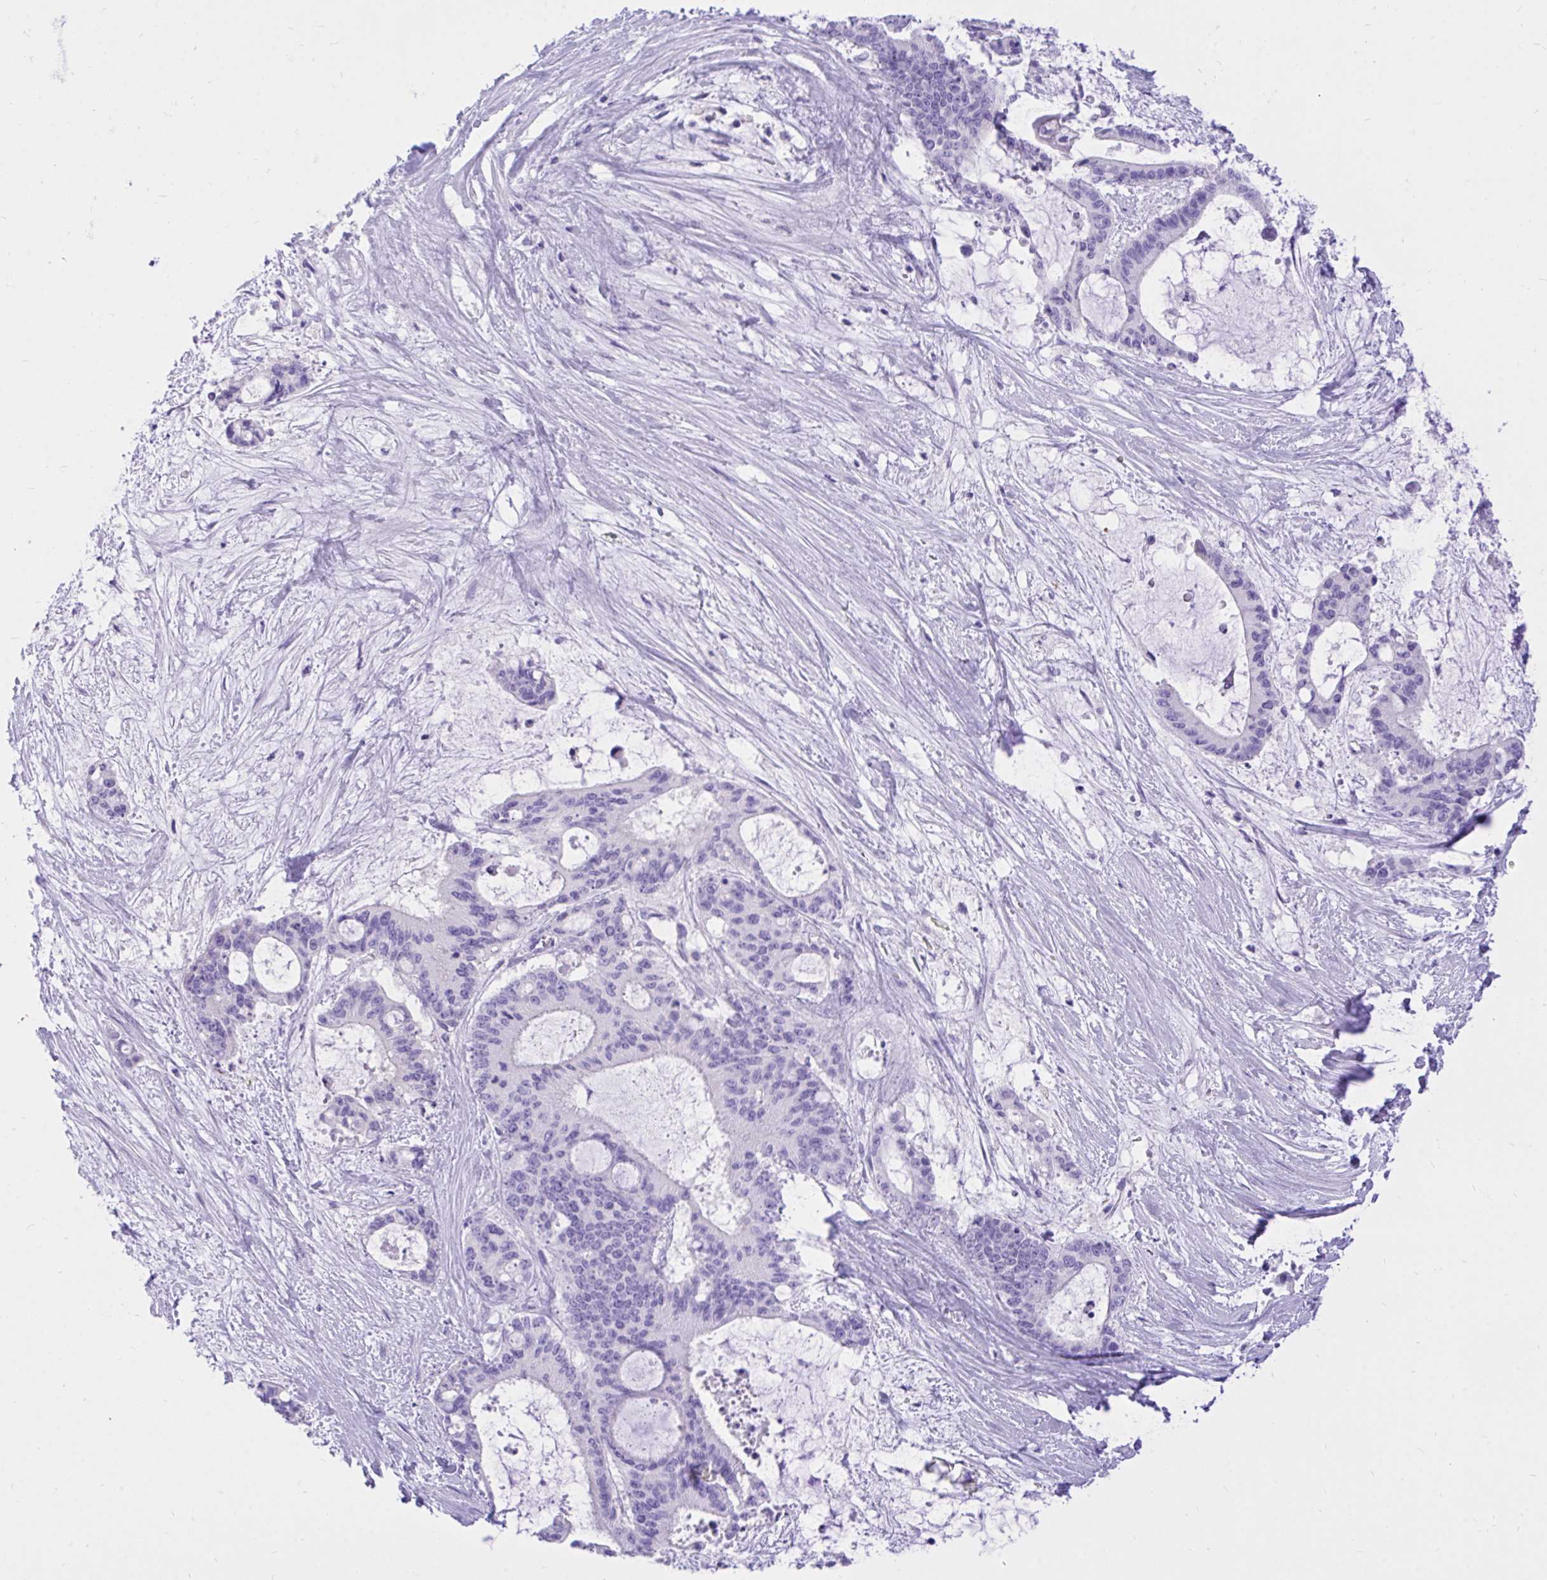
{"staining": {"intensity": "negative", "quantity": "none", "location": "none"}, "tissue": "liver cancer", "cell_type": "Tumor cells", "image_type": "cancer", "snomed": [{"axis": "morphology", "description": "Normal tissue, NOS"}, {"axis": "morphology", "description": "Cholangiocarcinoma"}, {"axis": "topography", "description": "Liver"}, {"axis": "topography", "description": "Peripheral nerve tissue"}], "caption": "Immunohistochemistry (IHC) of liver cholangiocarcinoma shows no positivity in tumor cells. (Brightfield microscopy of DAB (3,3'-diaminobenzidine) IHC at high magnification).", "gene": "MON1A", "patient": {"sex": "female", "age": 73}}